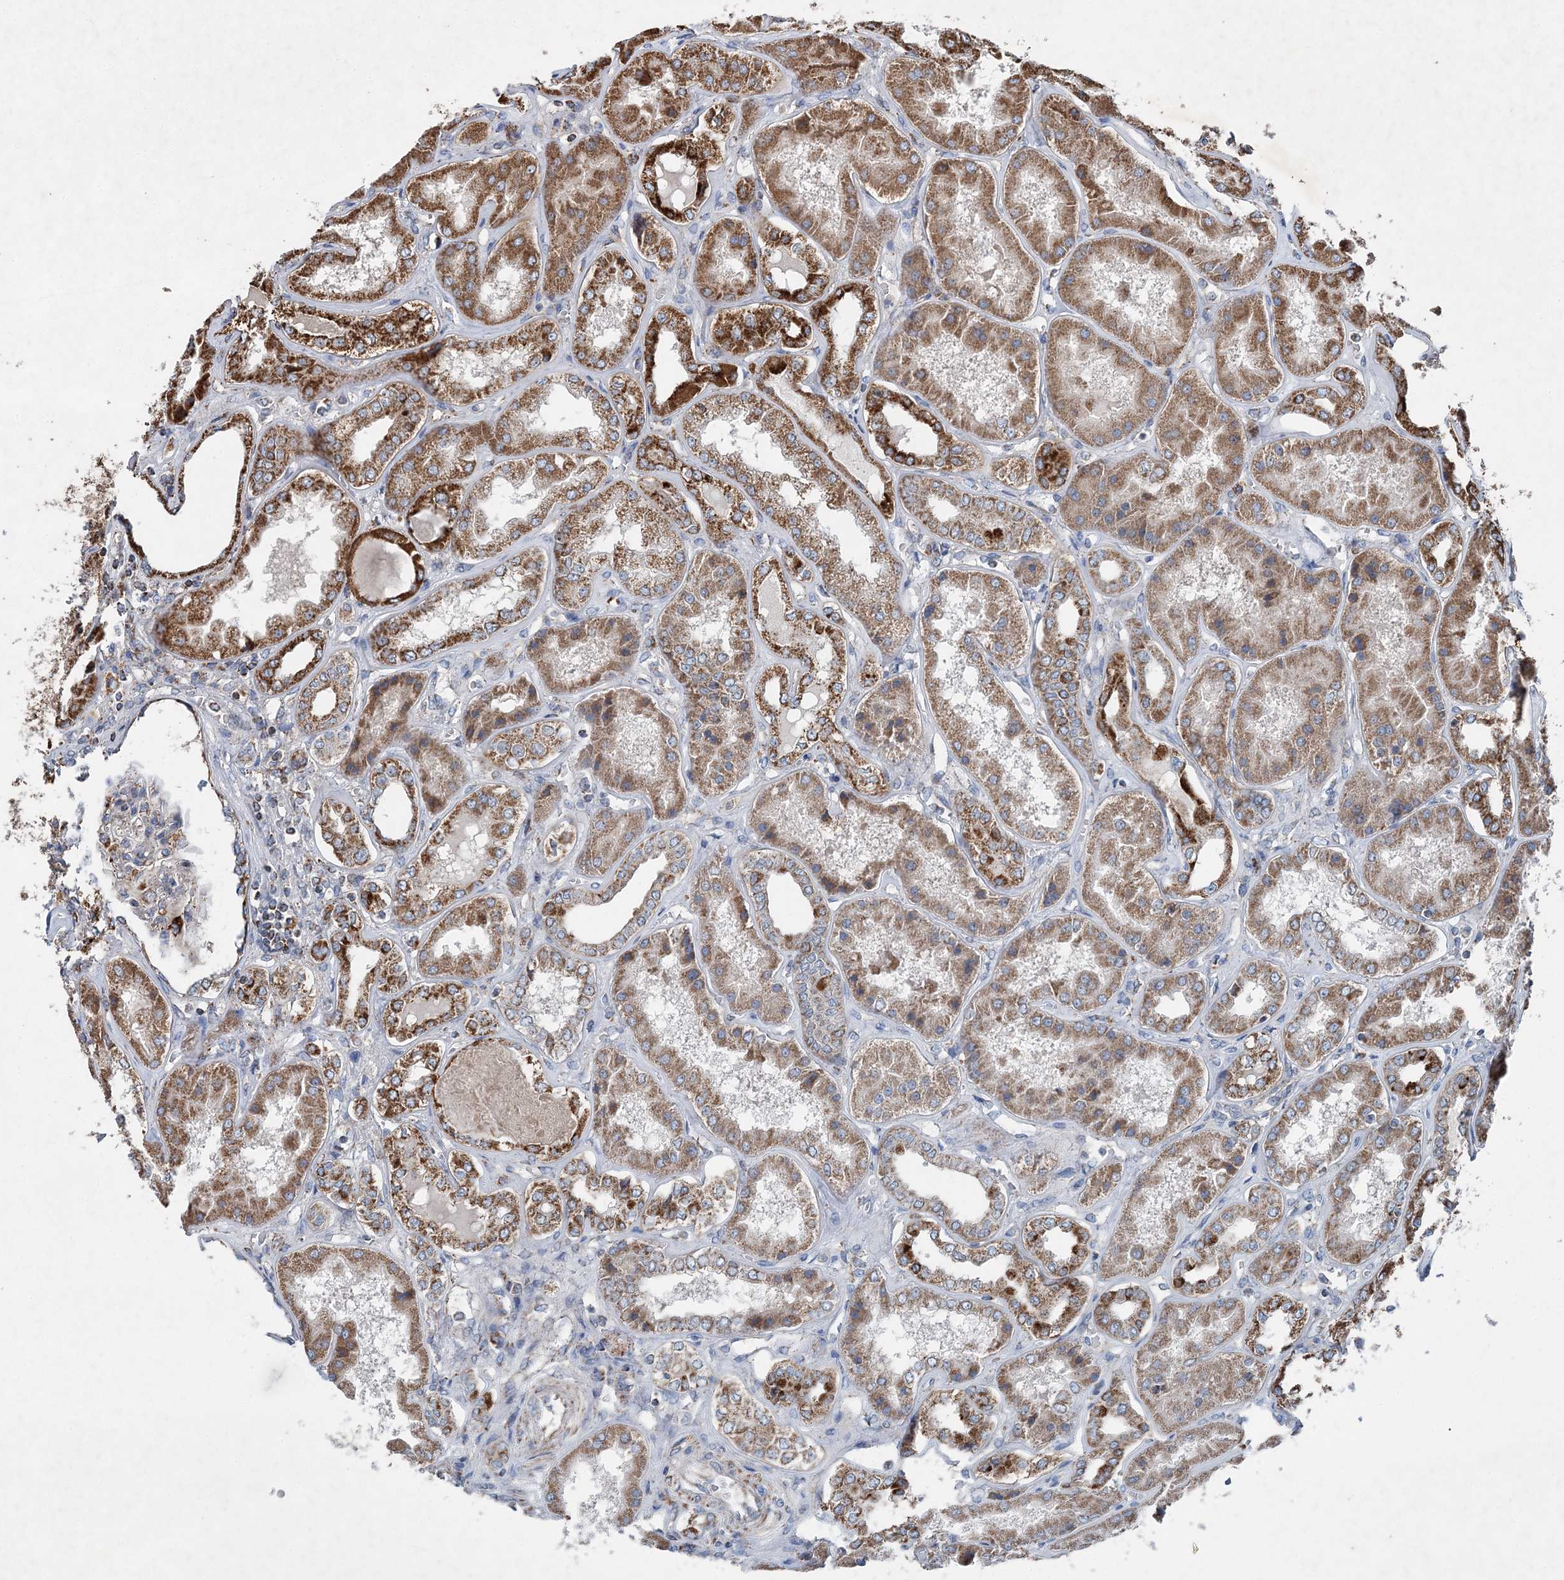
{"staining": {"intensity": "moderate", "quantity": "<25%", "location": "cytoplasmic/membranous"}, "tissue": "kidney", "cell_type": "Cells in glomeruli", "image_type": "normal", "snomed": [{"axis": "morphology", "description": "Normal tissue, NOS"}, {"axis": "topography", "description": "Kidney"}], "caption": "A brown stain highlights moderate cytoplasmic/membranous staining of a protein in cells in glomeruli of unremarkable kidney.", "gene": "SPAG16", "patient": {"sex": "female", "age": 56}}